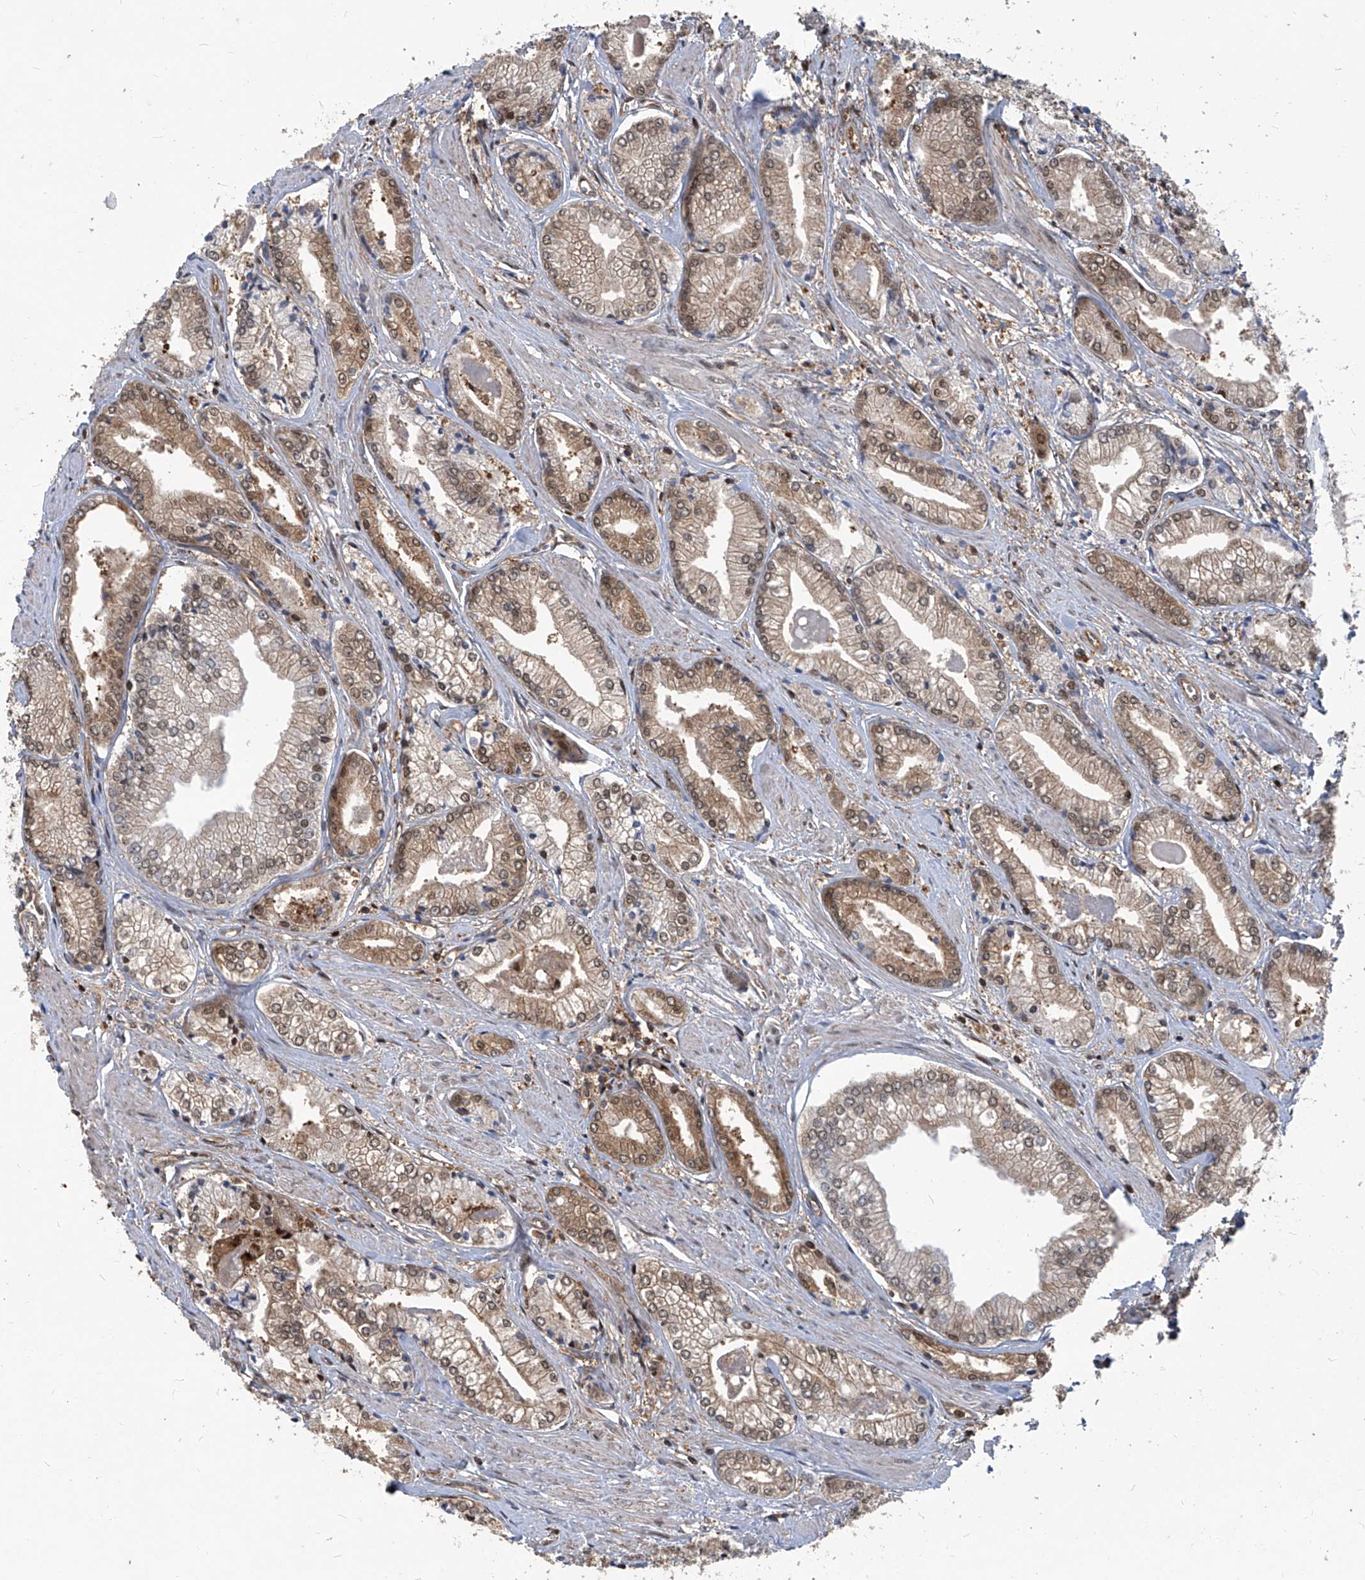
{"staining": {"intensity": "moderate", "quantity": "<25%", "location": "cytoplasmic/membranous,nuclear"}, "tissue": "prostate cancer", "cell_type": "Tumor cells", "image_type": "cancer", "snomed": [{"axis": "morphology", "description": "Adenocarcinoma, Low grade"}, {"axis": "topography", "description": "Prostate"}], "caption": "About <25% of tumor cells in prostate cancer reveal moderate cytoplasmic/membranous and nuclear protein positivity as visualized by brown immunohistochemical staining.", "gene": "PSMB1", "patient": {"sex": "male", "age": 60}}